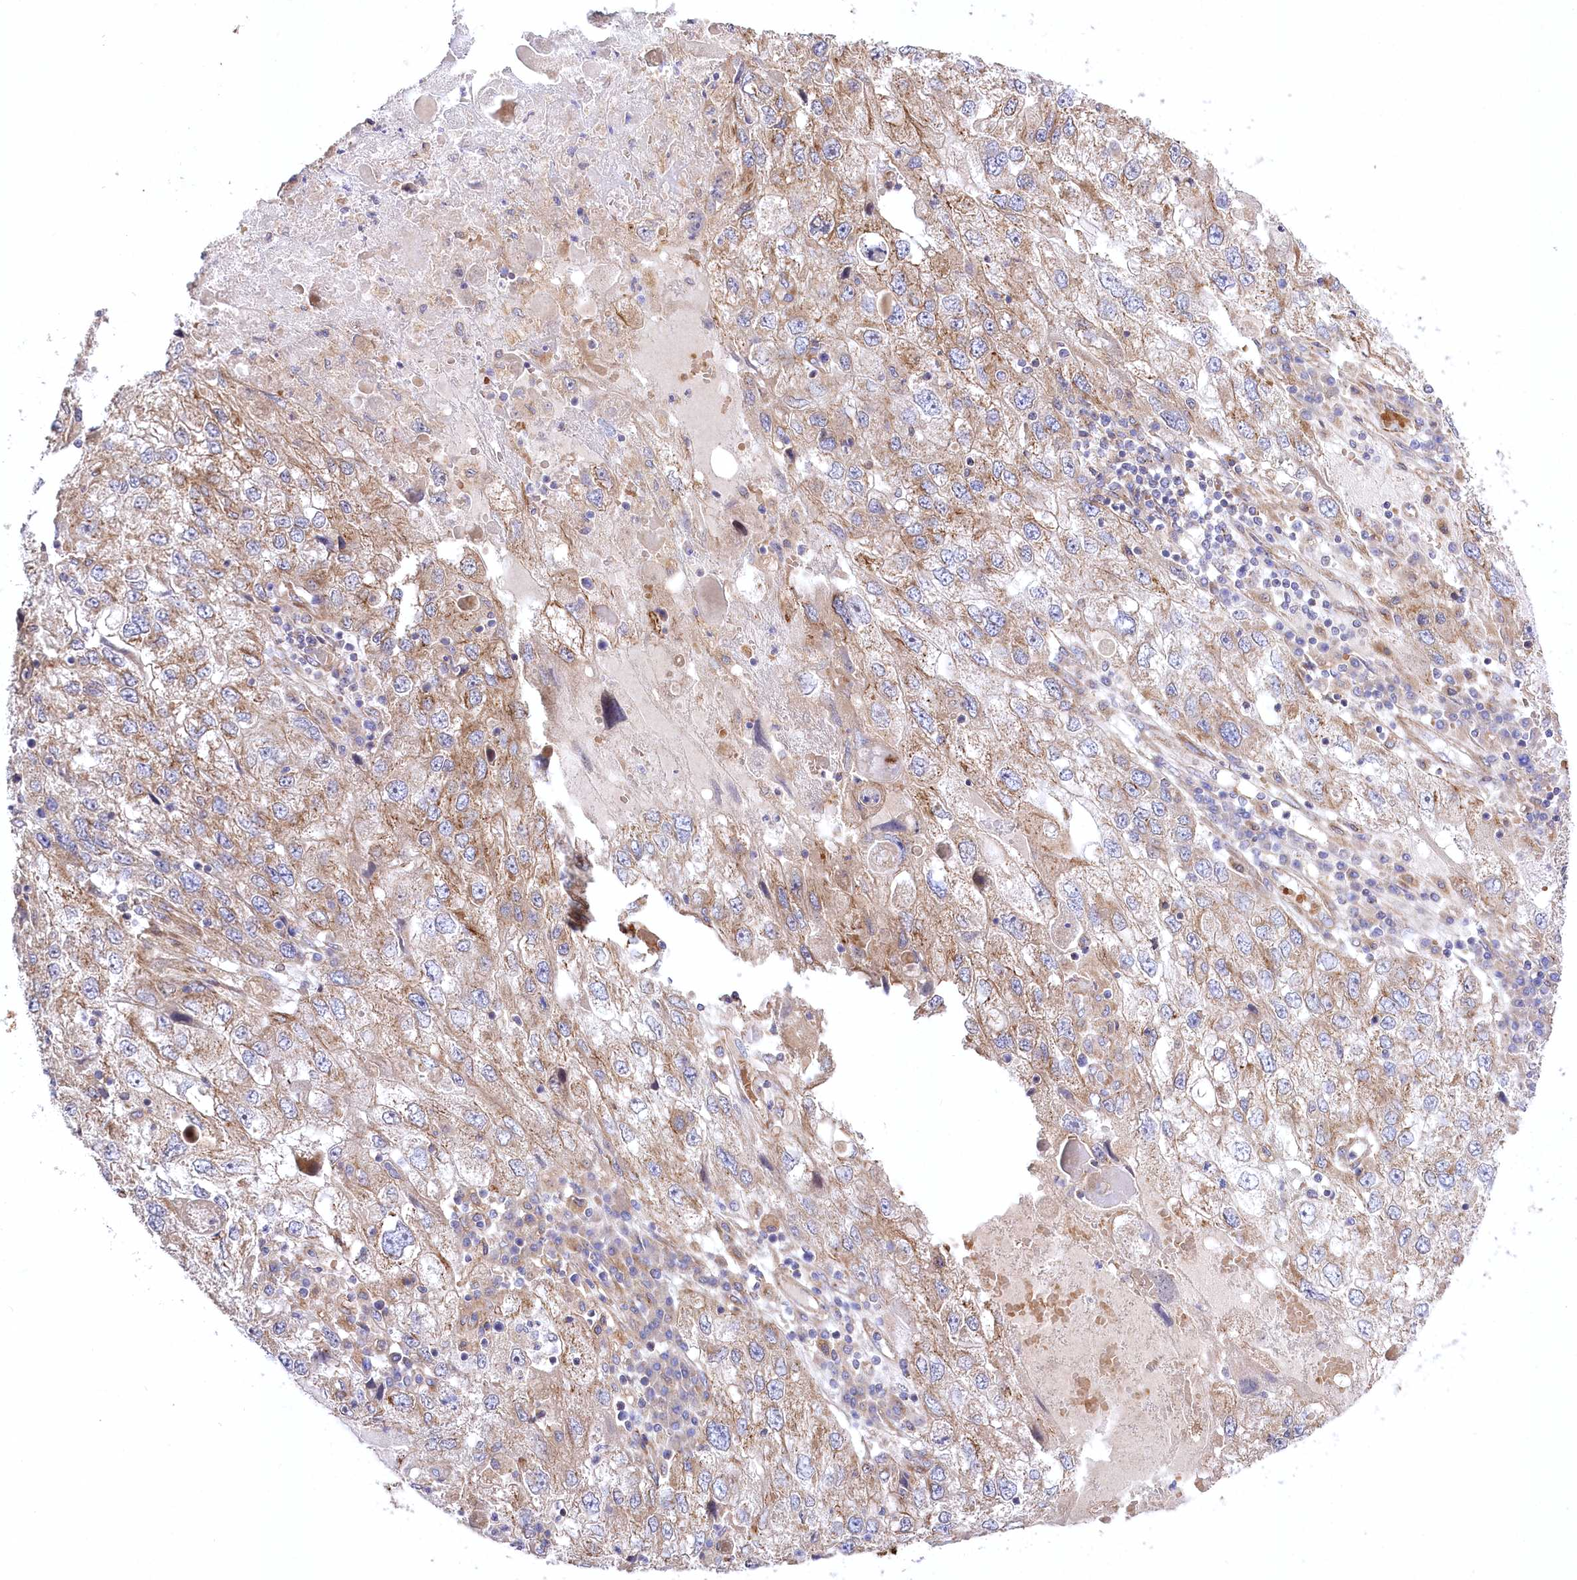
{"staining": {"intensity": "moderate", "quantity": ">75%", "location": "cytoplasmic/membranous"}, "tissue": "endometrial cancer", "cell_type": "Tumor cells", "image_type": "cancer", "snomed": [{"axis": "morphology", "description": "Adenocarcinoma, NOS"}, {"axis": "topography", "description": "Endometrium"}], "caption": "Immunohistochemical staining of human endometrial cancer (adenocarcinoma) demonstrates moderate cytoplasmic/membranous protein expression in about >75% of tumor cells.", "gene": "TRUB1", "patient": {"sex": "female", "age": 49}}